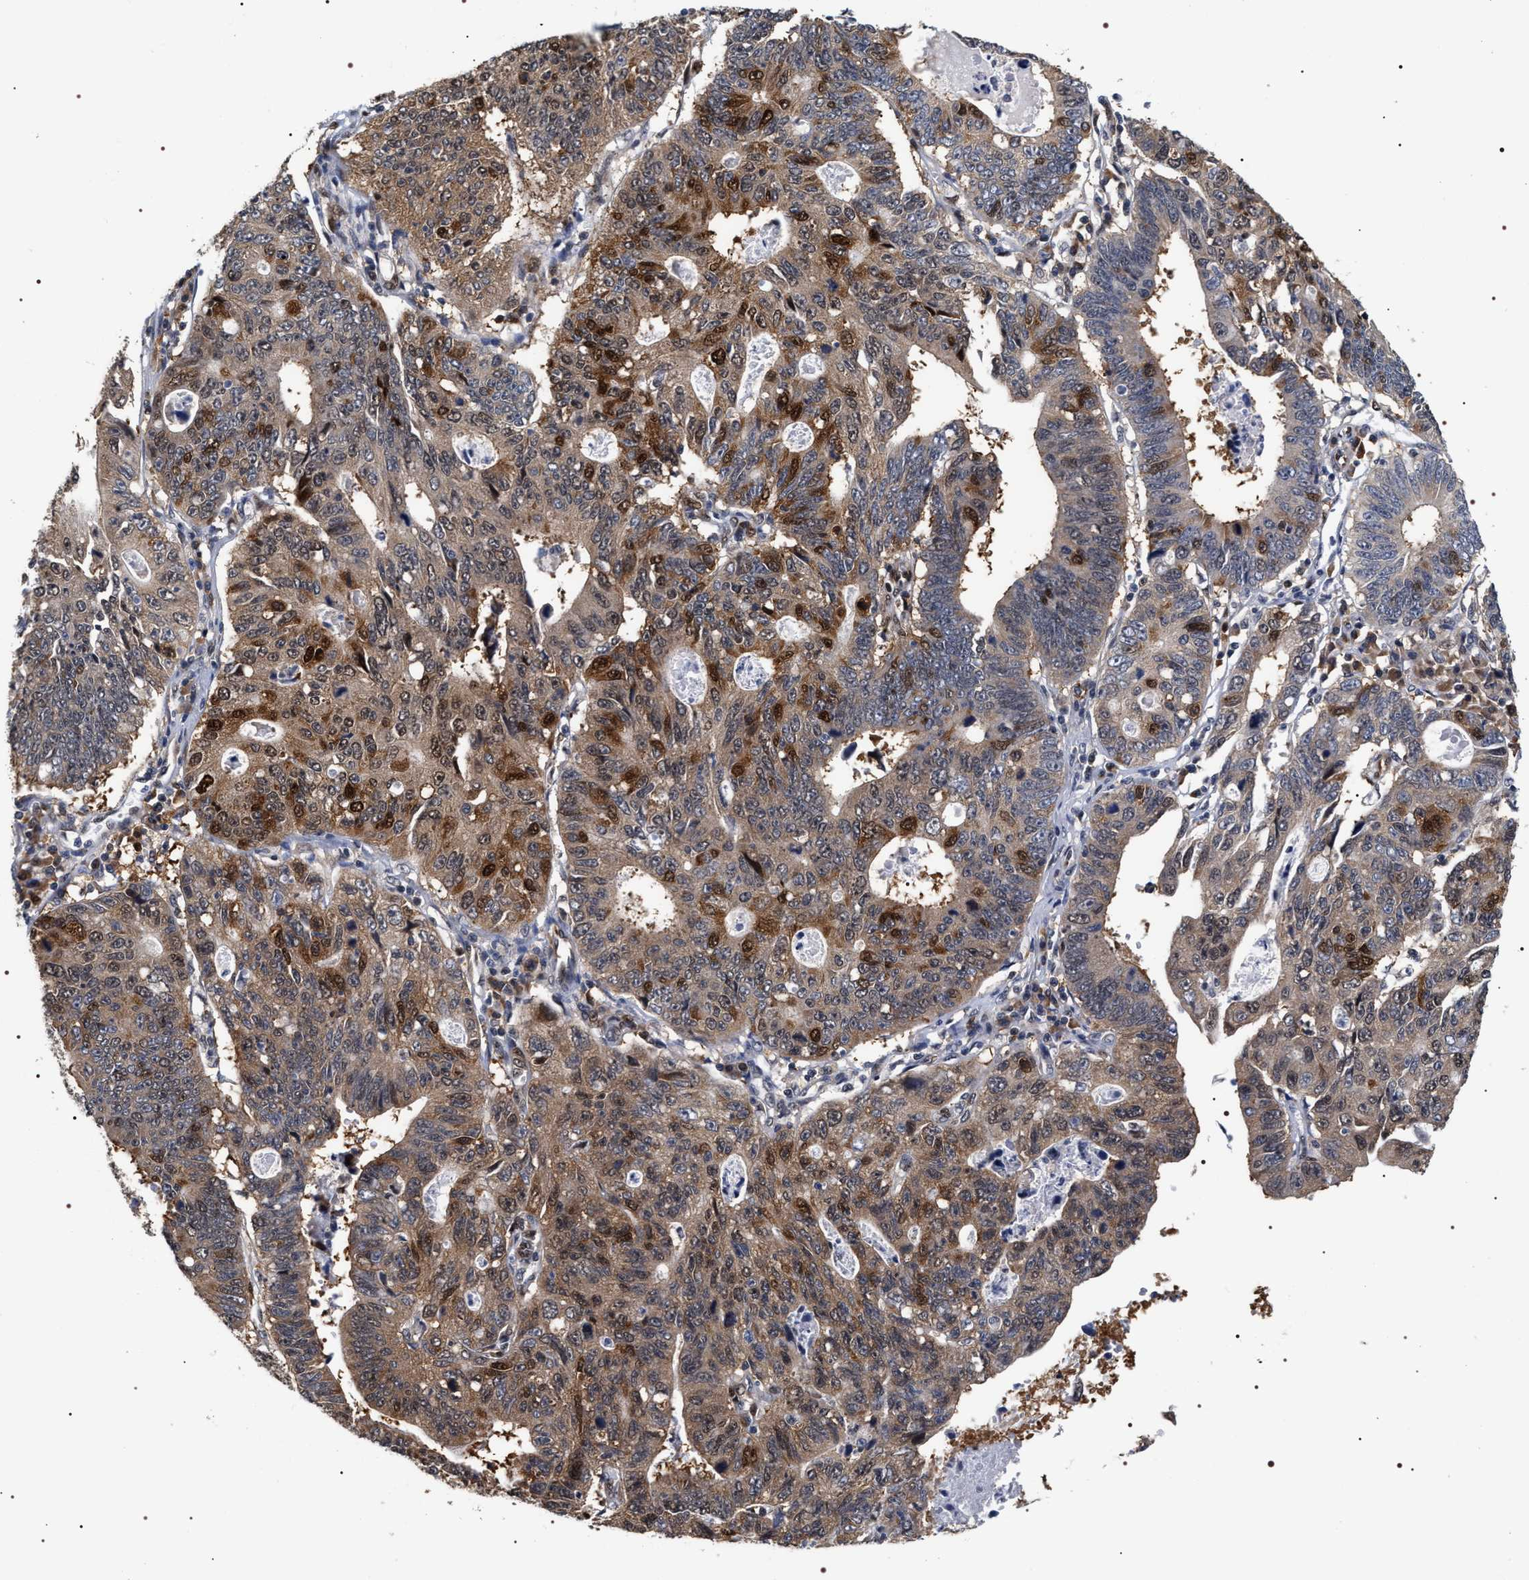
{"staining": {"intensity": "strong", "quantity": "<25%", "location": "cytoplasmic/membranous,nuclear"}, "tissue": "stomach cancer", "cell_type": "Tumor cells", "image_type": "cancer", "snomed": [{"axis": "morphology", "description": "Adenocarcinoma, NOS"}, {"axis": "topography", "description": "Stomach"}], "caption": "DAB (3,3'-diaminobenzidine) immunohistochemical staining of stomach cancer reveals strong cytoplasmic/membranous and nuclear protein positivity in approximately <25% of tumor cells.", "gene": "BAG6", "patient": {"sex": "male", "age": 59}}